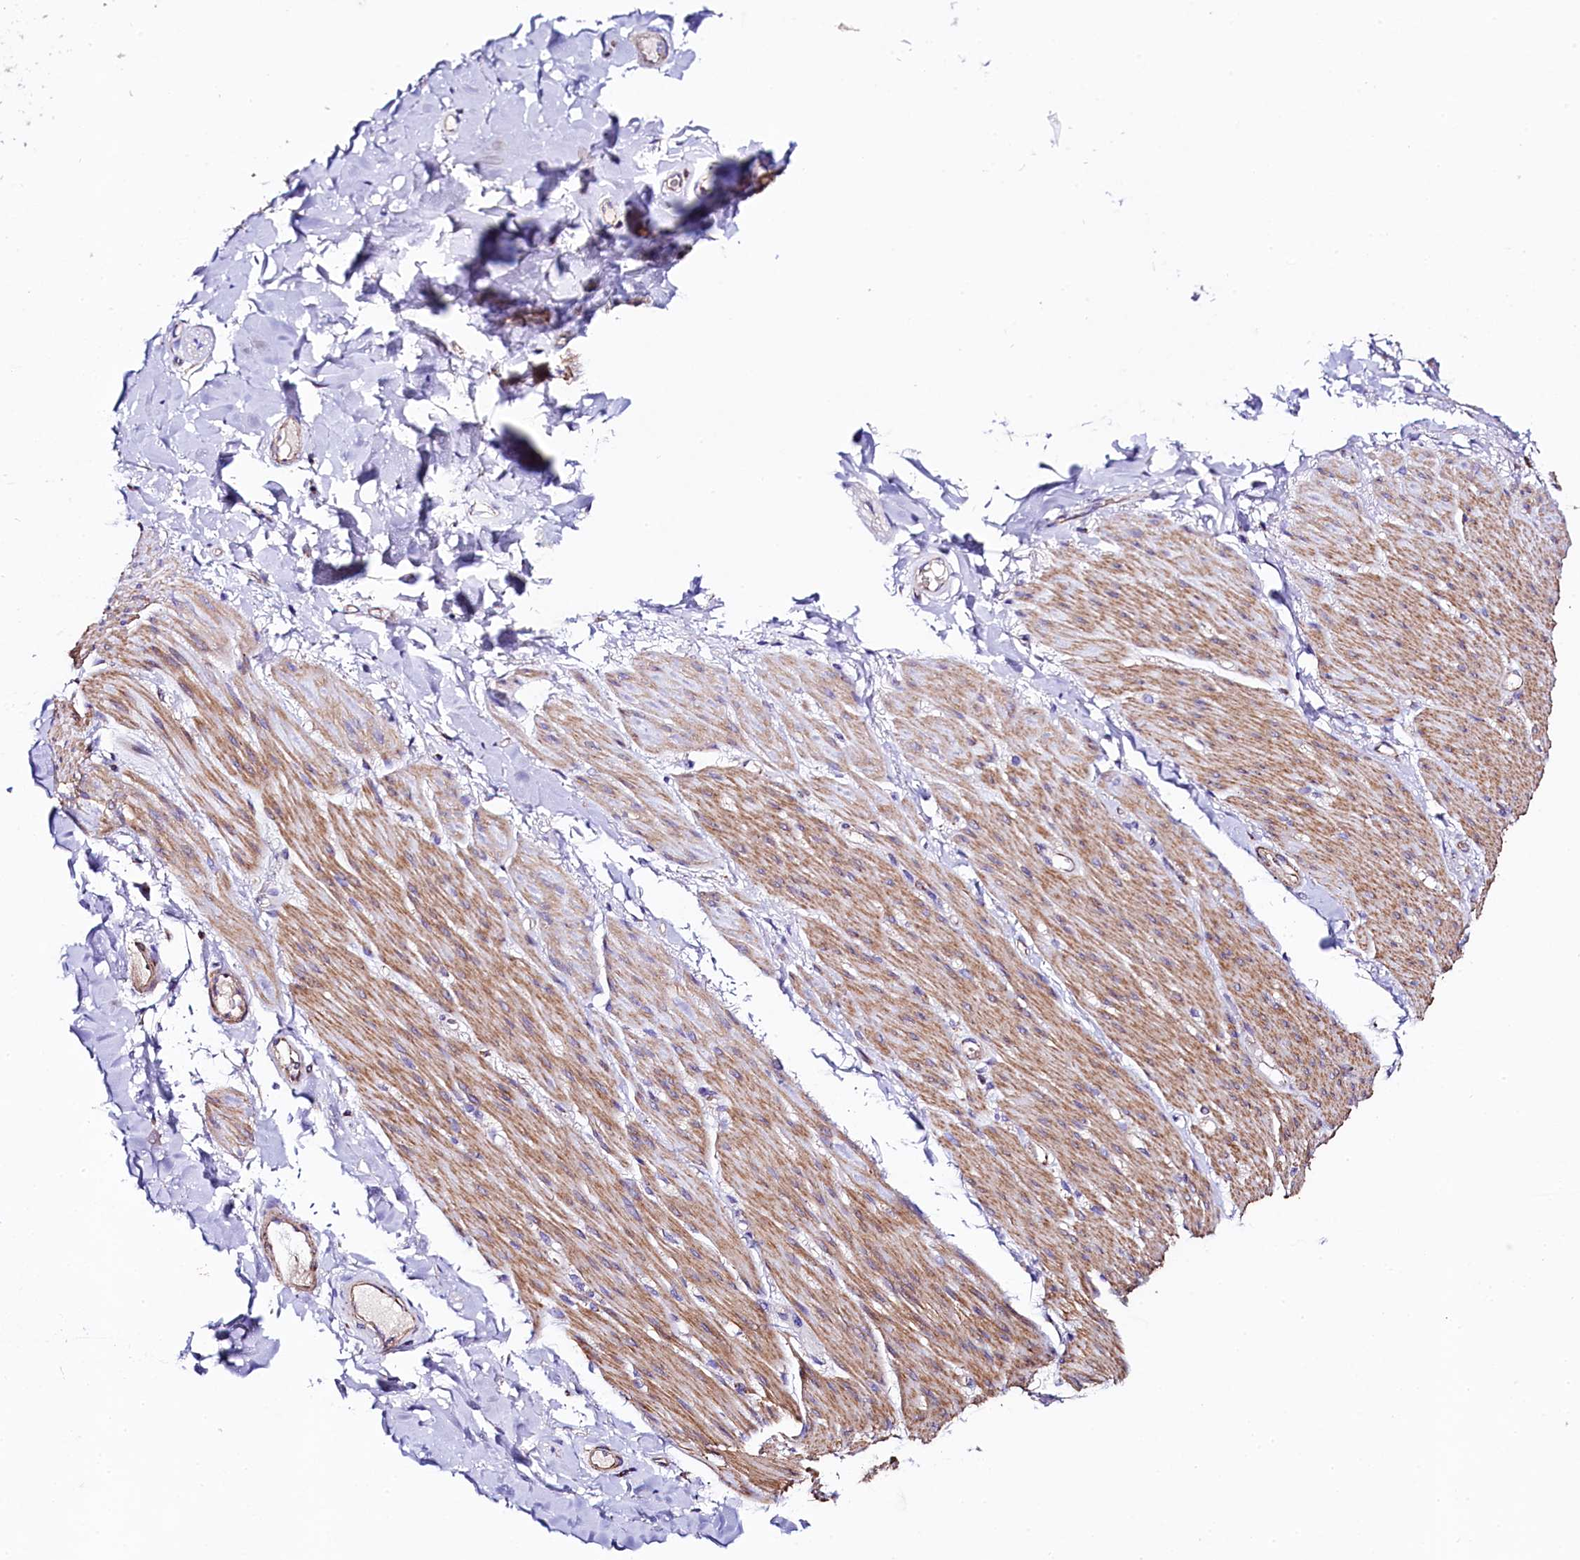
{"staining": {"intensity": "negative", "quantity": "none", "location": "none"}, "tissue": "adipose tissue", "cell_type": "Adipocytes", "image_type": "normal", "snomed": [{"axis": "morphology", "description": "Normal tissue, NOS"}, {"axis": "topography", "description": "Colon"}, {"axis": "topography", "description": "Peripheral nerve tissue"}], "caption": "DAB (3,3'-diaminobenzidine) immunohistochemical staining of benign human adipose tissue demonstrates no significant positivity in adipocytes.", "gene": "CLYBL", "patient": {"sex": "female", "age": 61}}